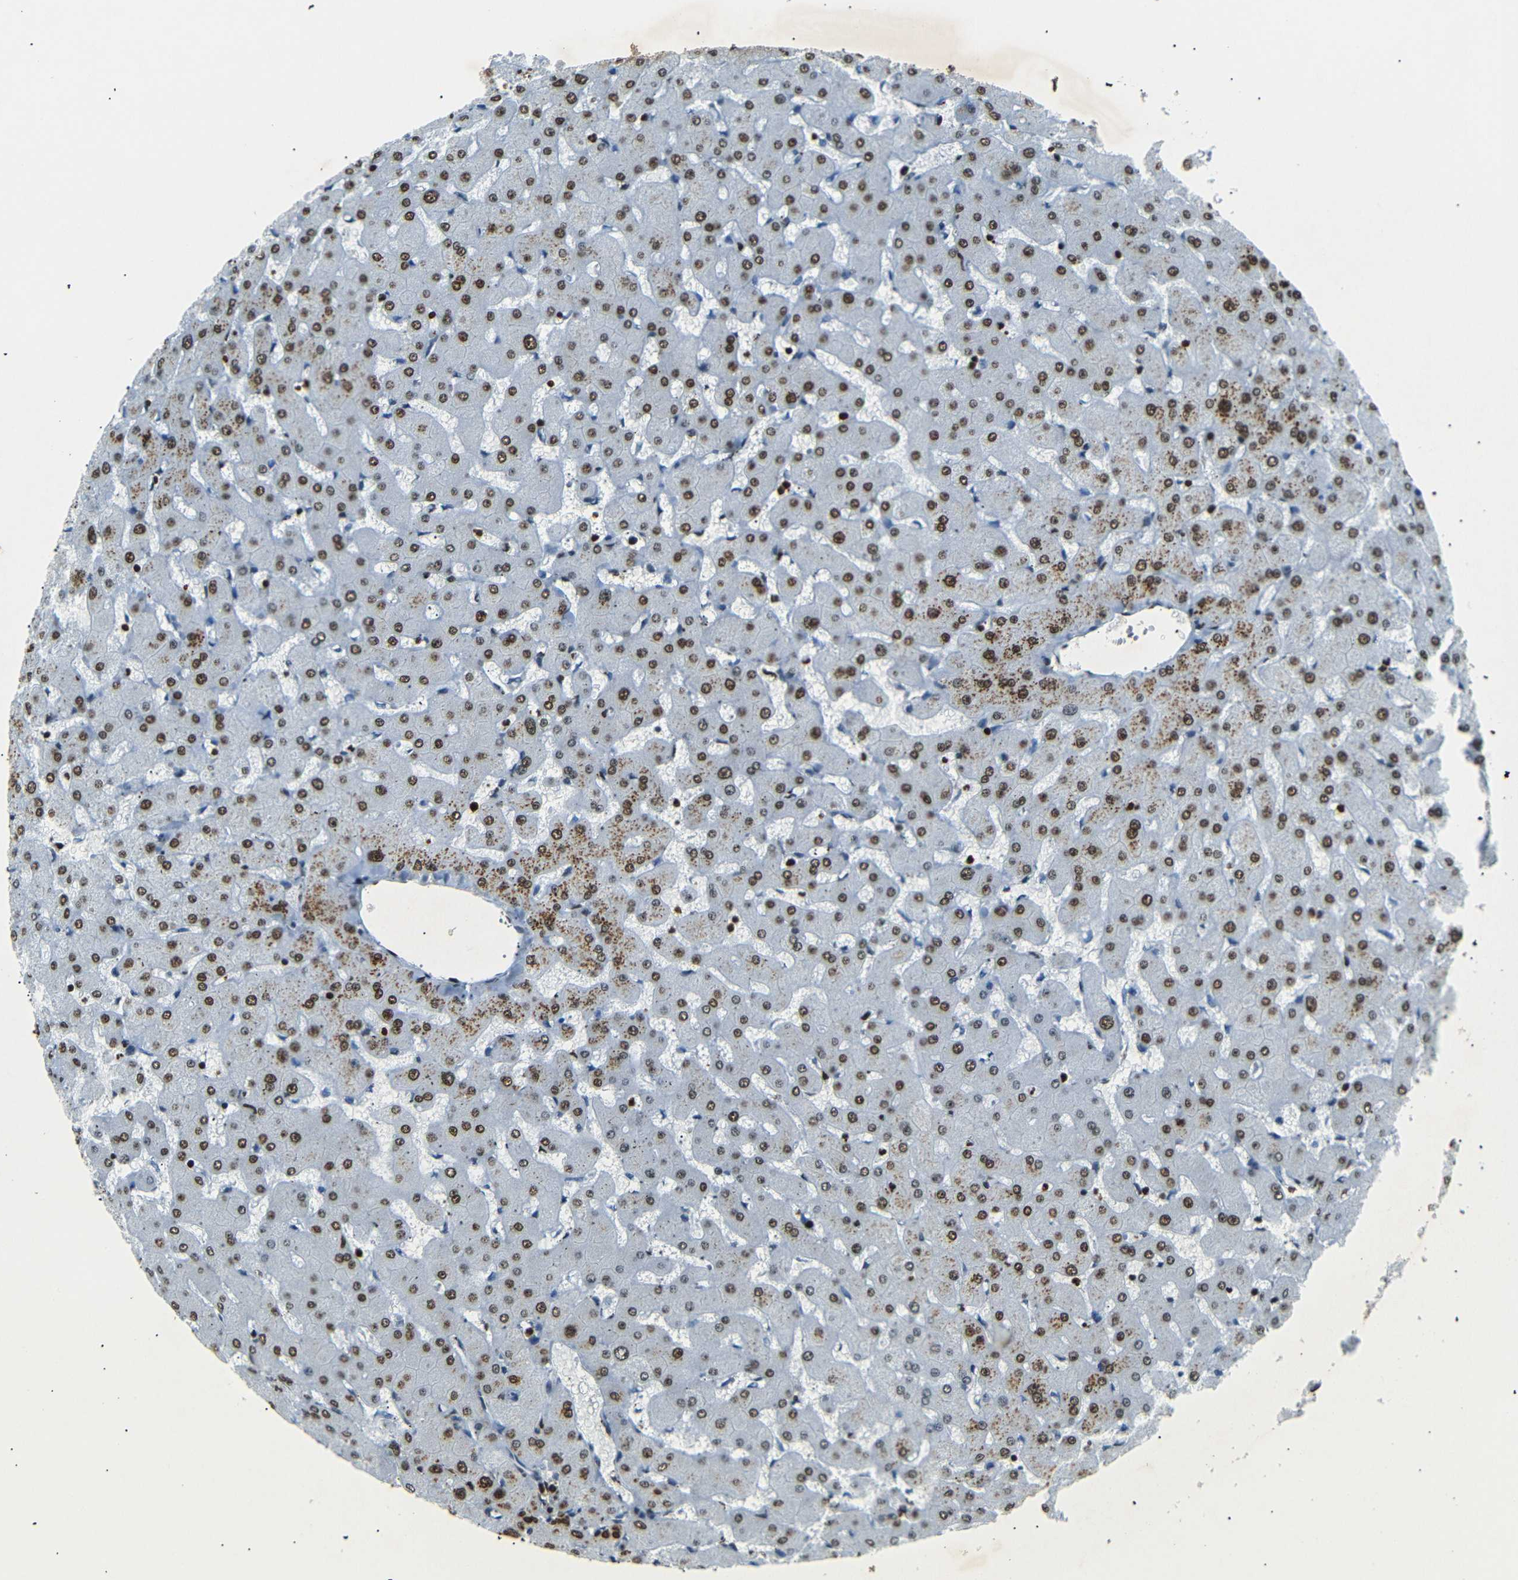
{"staining": {"intensity": "strong", "quantity": ">75%", "location": "nuclear"}, "tissue": "liver", "cell_type": "Cholangiocytes", "image_type": "normal", "snomed": [{"axis": "morphology", "description": "Normal tissue, NOS"}, {"axis": "topography", "description": "Liver"}], "caption": "Immunohistochemistry (IHC) histopathology image of unremarkable liver: liver stained using IHC shows high levels of strong protein expression localized specifically in the nuclear of cholangiocytes, appearing as a nuclear brown color.", "gene": "HMGN1", "patient": {"sex": "female", "age": 63}}